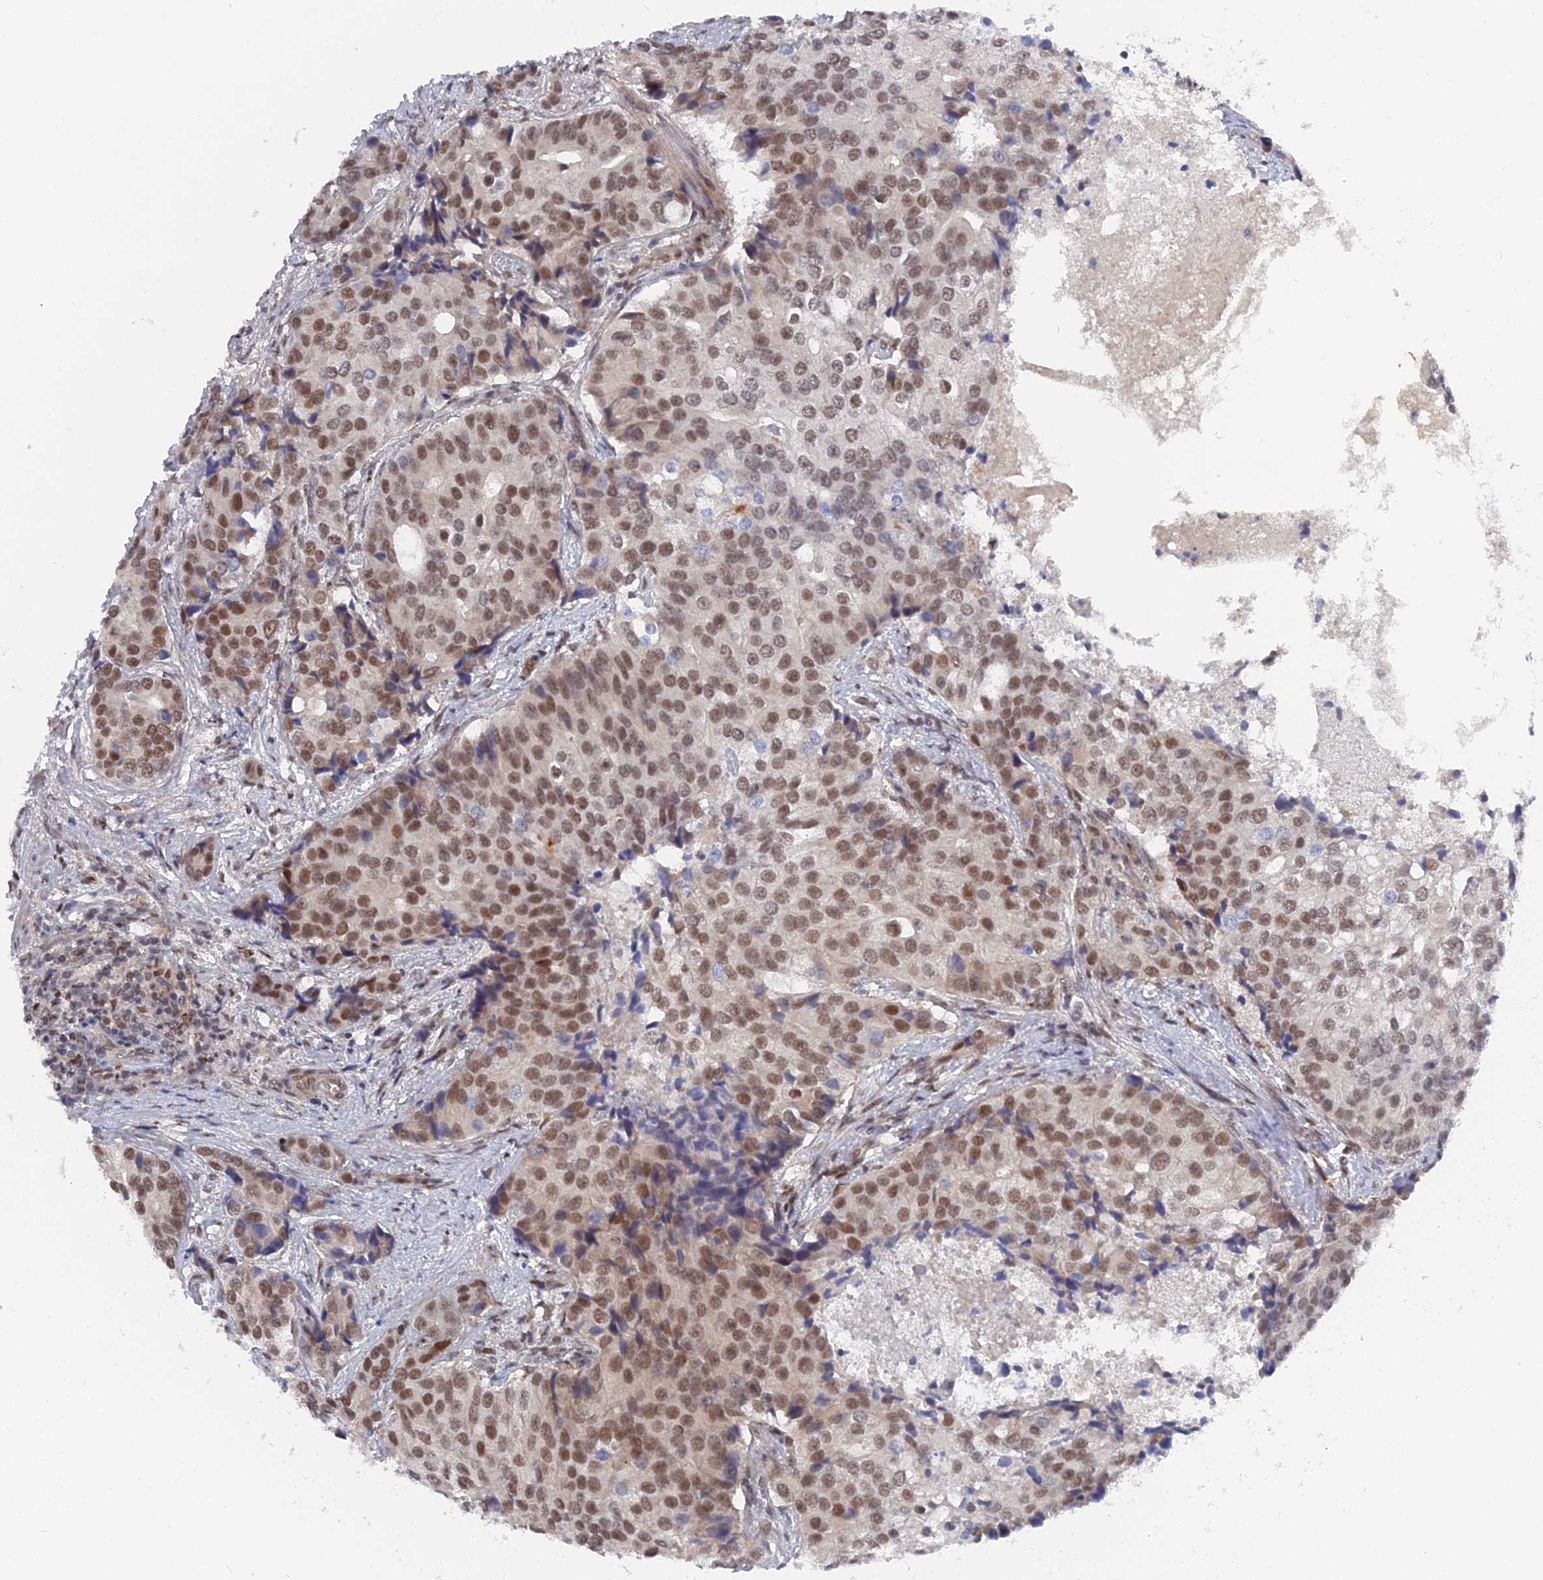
{"staining": {"intensity": "moderate", "quantity": ">75%", "location": "nuclear"}, "tissue": "prostate cancer", "cell_type": "Tumor cells", "image_type": "cancer", "snomed": [{"axis": "morphology", "description": "Adenocarcinoma, High grade"}, {"axis": "topography", "description": "Prostate"}], "caption": "A micrograph of prostate cancer stained for a protein shows moderate nuclear brown staining in tumor cells.", "gene": "CCDC85A", "patient": {"sex": "male", "age": 62}}